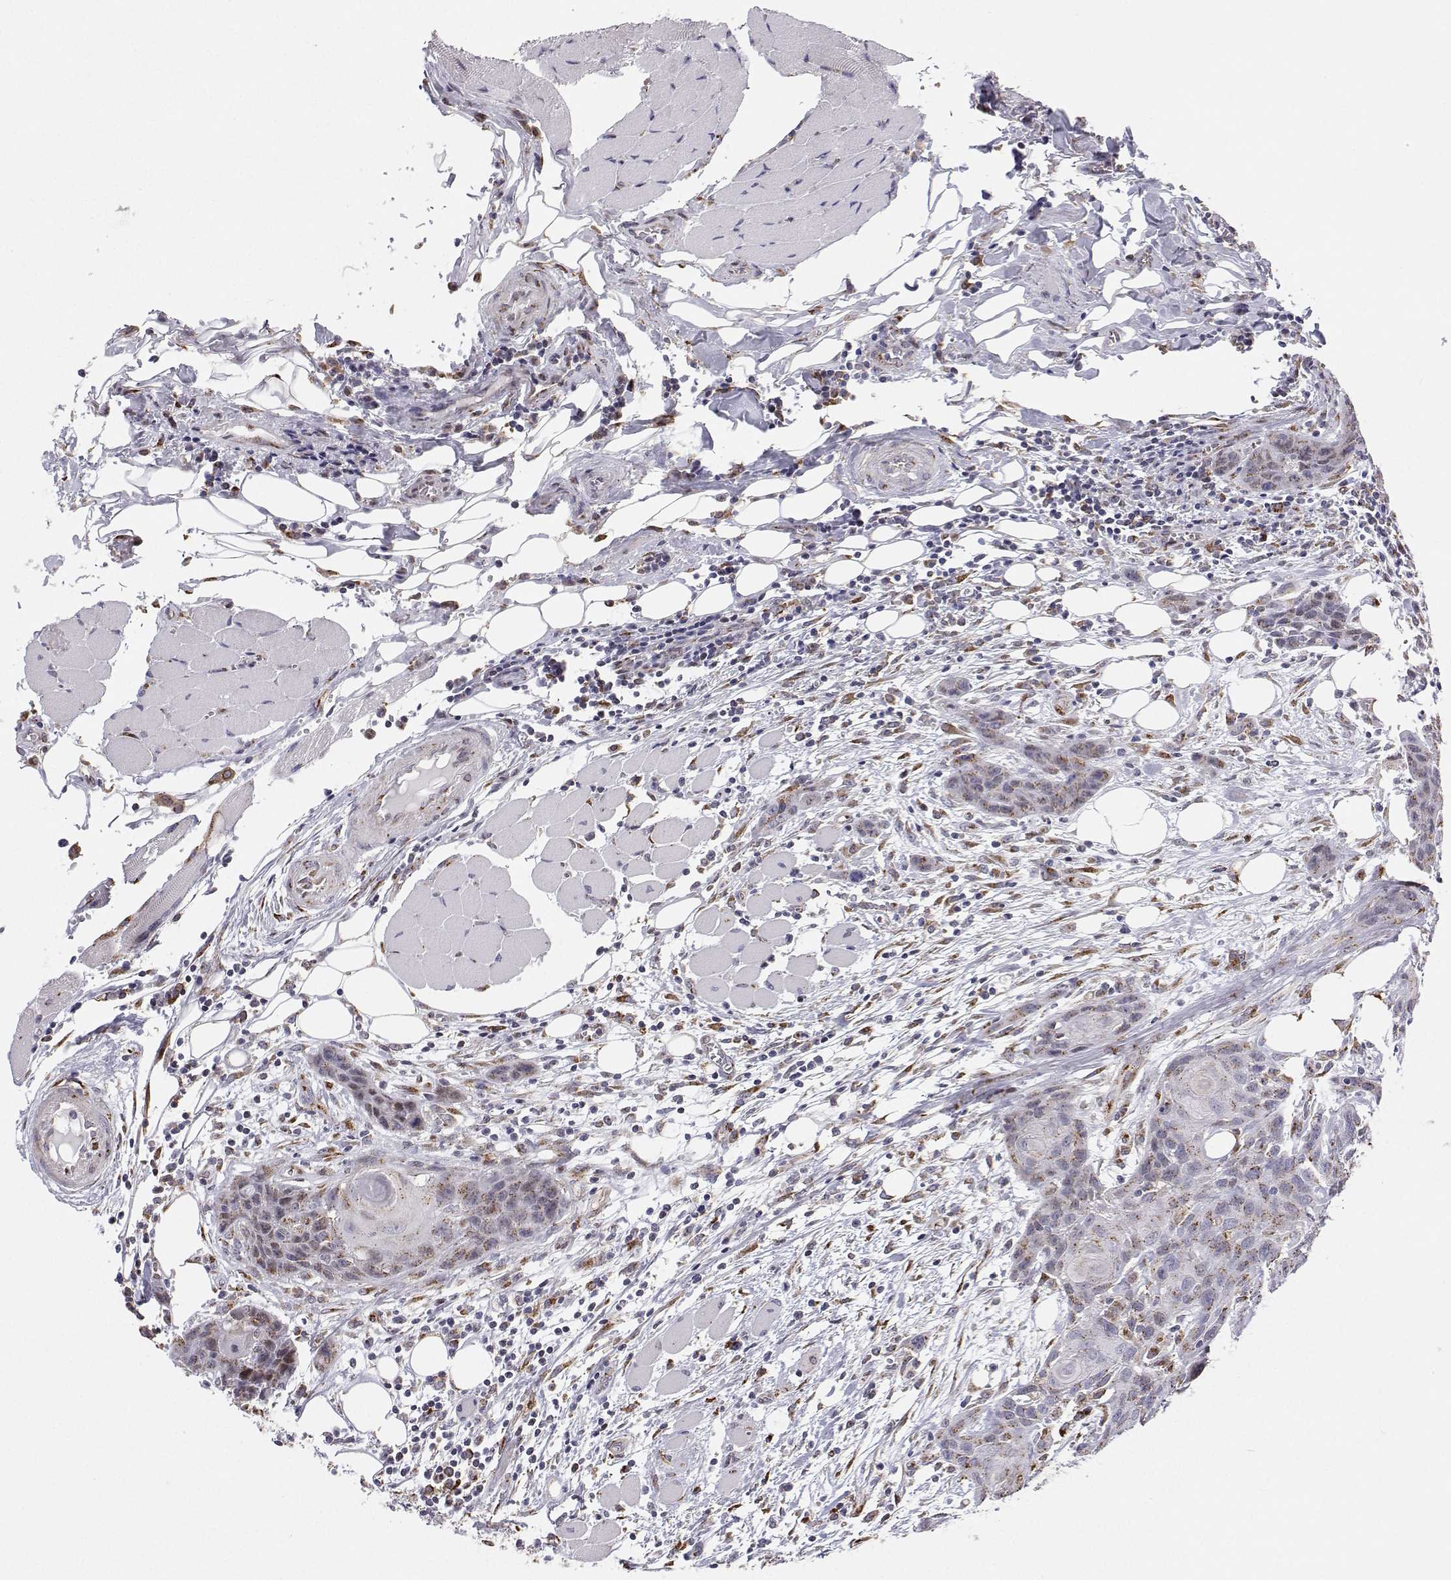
{"staining": {"intensity": "moderate", "quantity": "<25%", "location": "cytoplasmic/membranous"}, "tissue": "head and neck cancer", "cell_type": "Tumor cells", "image_type": "cancer", "snomed": [{"axis": "morphology", "description": "Squamous cell carcinoma, NOS"}, {"axis": "topography", "description": "Oral tissue"}, {"axis": "topography", "description": "Head-Neck"}], "caption": "Immunohistochemical staining of squamous cell carcinoma (head and neck) exhibits low levels of moderate cytoplasmic/membranous staining in approximately <25% of tumor cells.", "gene": "STARD13", "patient": {"sex": "male", "age": 58}}